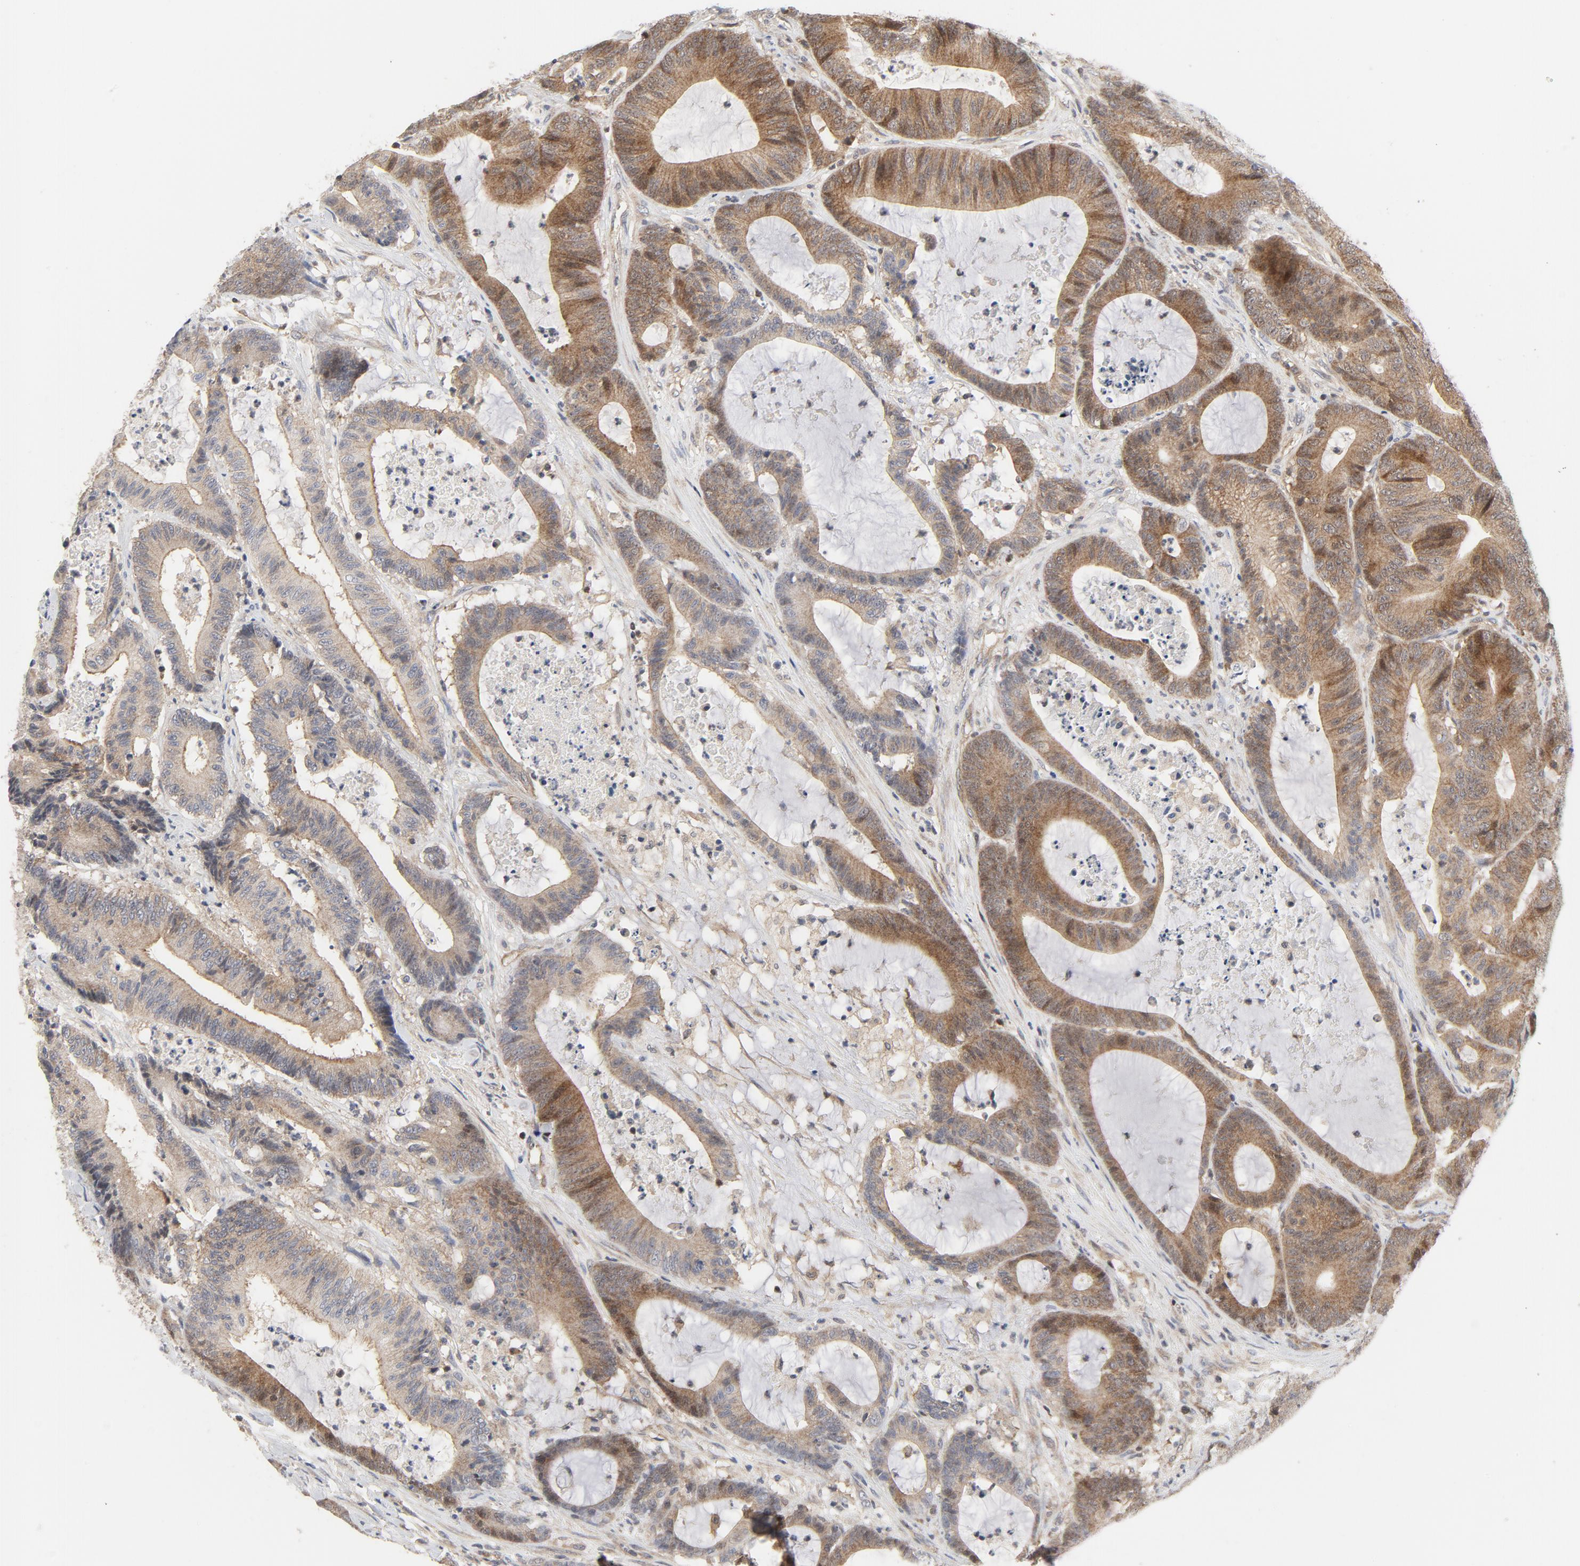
{"staining": {"intensity": "moderate", "quantity": ">75%", "location": "cytoplasmic/membranous"}, "tissue": "colorectal cancer", "cell_type": "Tumor cells", "image_type": "cancer", "snomed": [{"axis": "morphology", "description": "Adenocarcinoma, NOS"}, {"axis": "topography", "description": "Colon"}], "caption": "This micrograph reveals adenocarcinoma (colorectal) stained with immunohistochemistry to label a protein in brown. The cytoplasmic/membranous of tumor cells show moderate positivity for the protein. Nuclei are counter-stained blue.", "gene": "MAP2K7", "patient": {"sex": "female", "age": 84}}